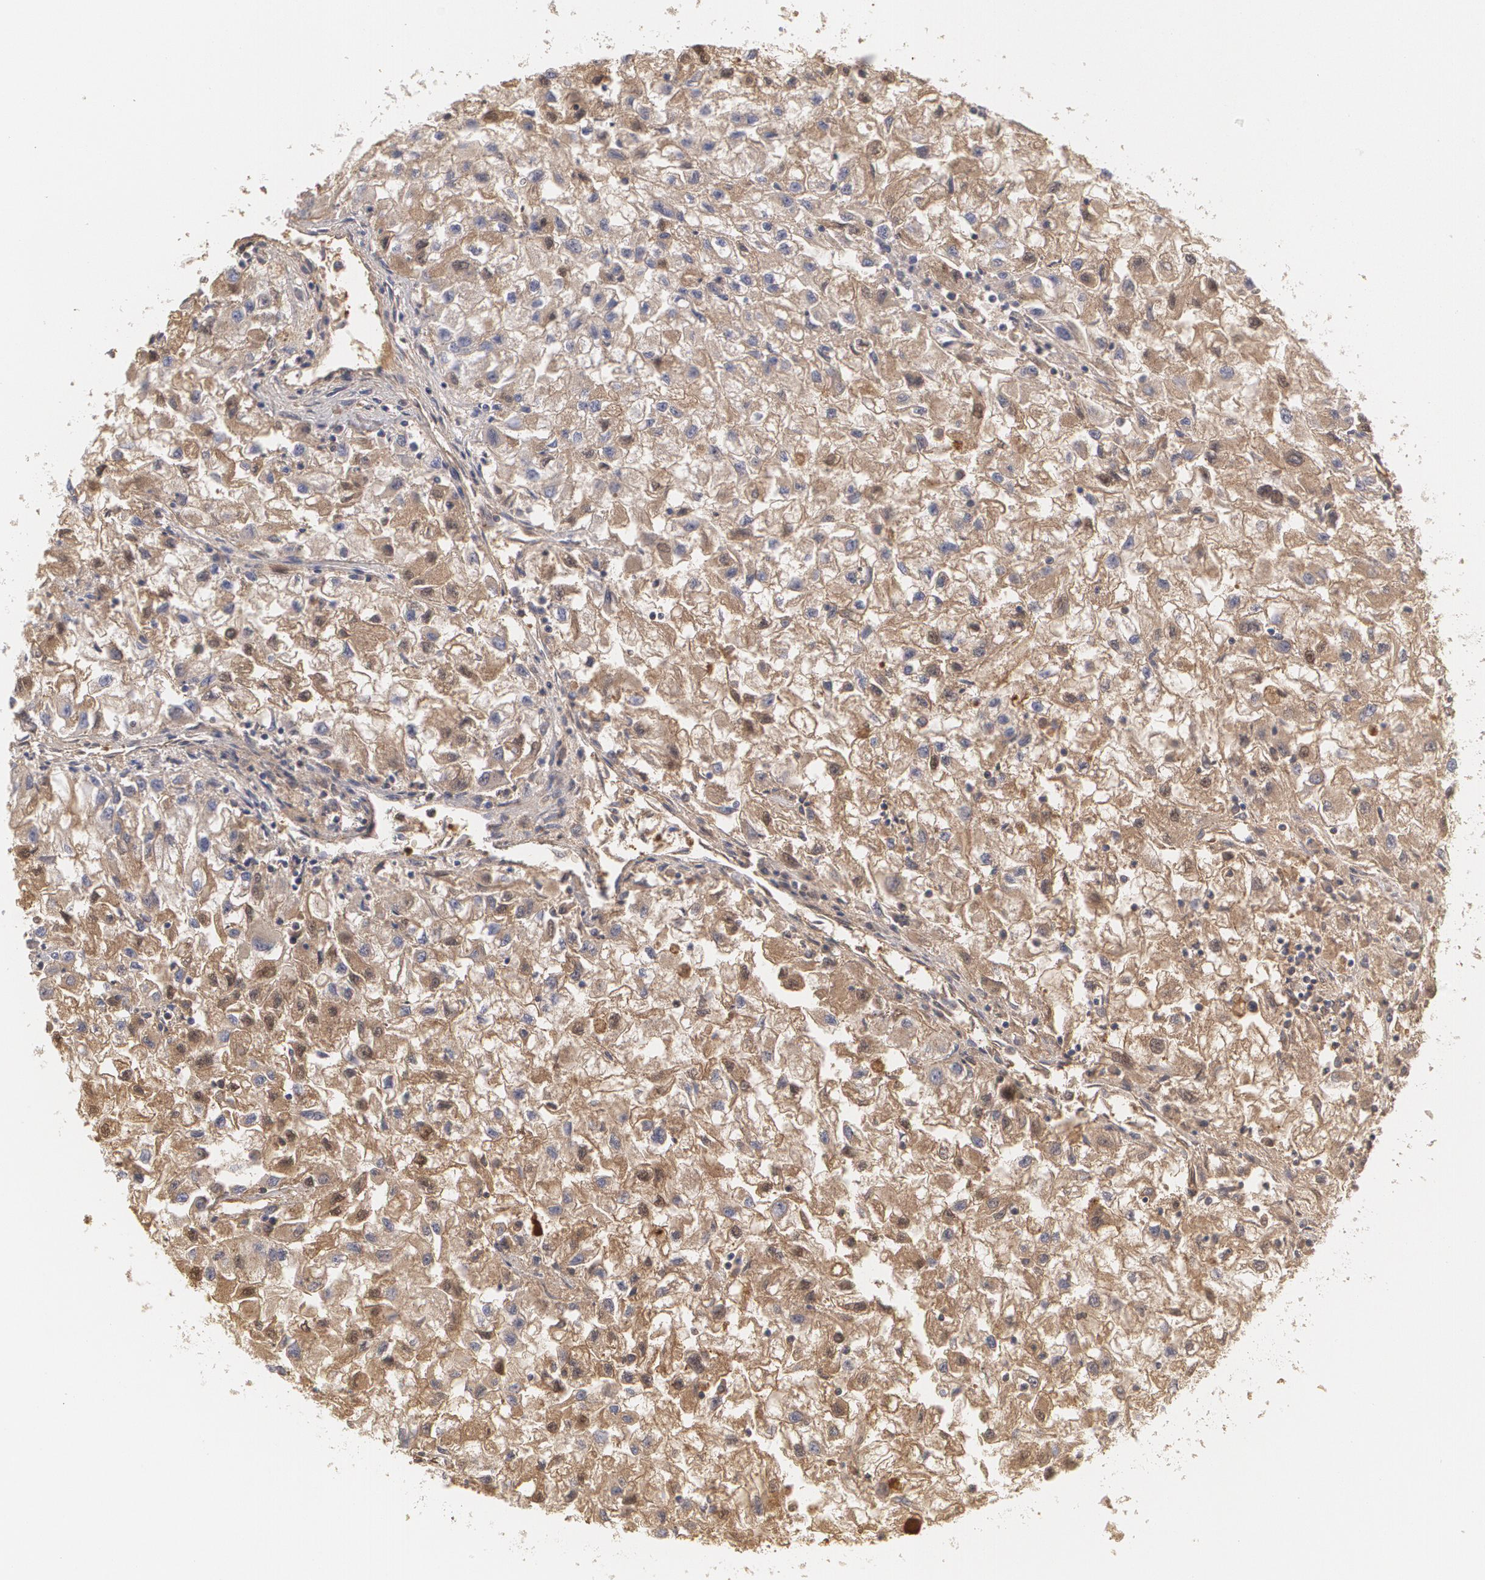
{"staining": {"intensity": "weak", "quantity": "25%-75%", "location": "cytoplasmic/membranous"}, "tissue": "renal cancer", "cell_type": "Tumor cells", "image_type": "cancer", "snomed": [{"axis": "morphology", "description": "Adenocarcinoma, NOS"}, {"axis": "topography", "description": "Kidney"}], "caption": "Immunohistochemistry (IHC) of adenocarcinoma (renal) displays low levels of weak cytoplasmic/membranous expression in approximately 25%-75% of tumor cells.", "gene": "SERPINA1", "patient": {"sex": "male", "age": 59}}